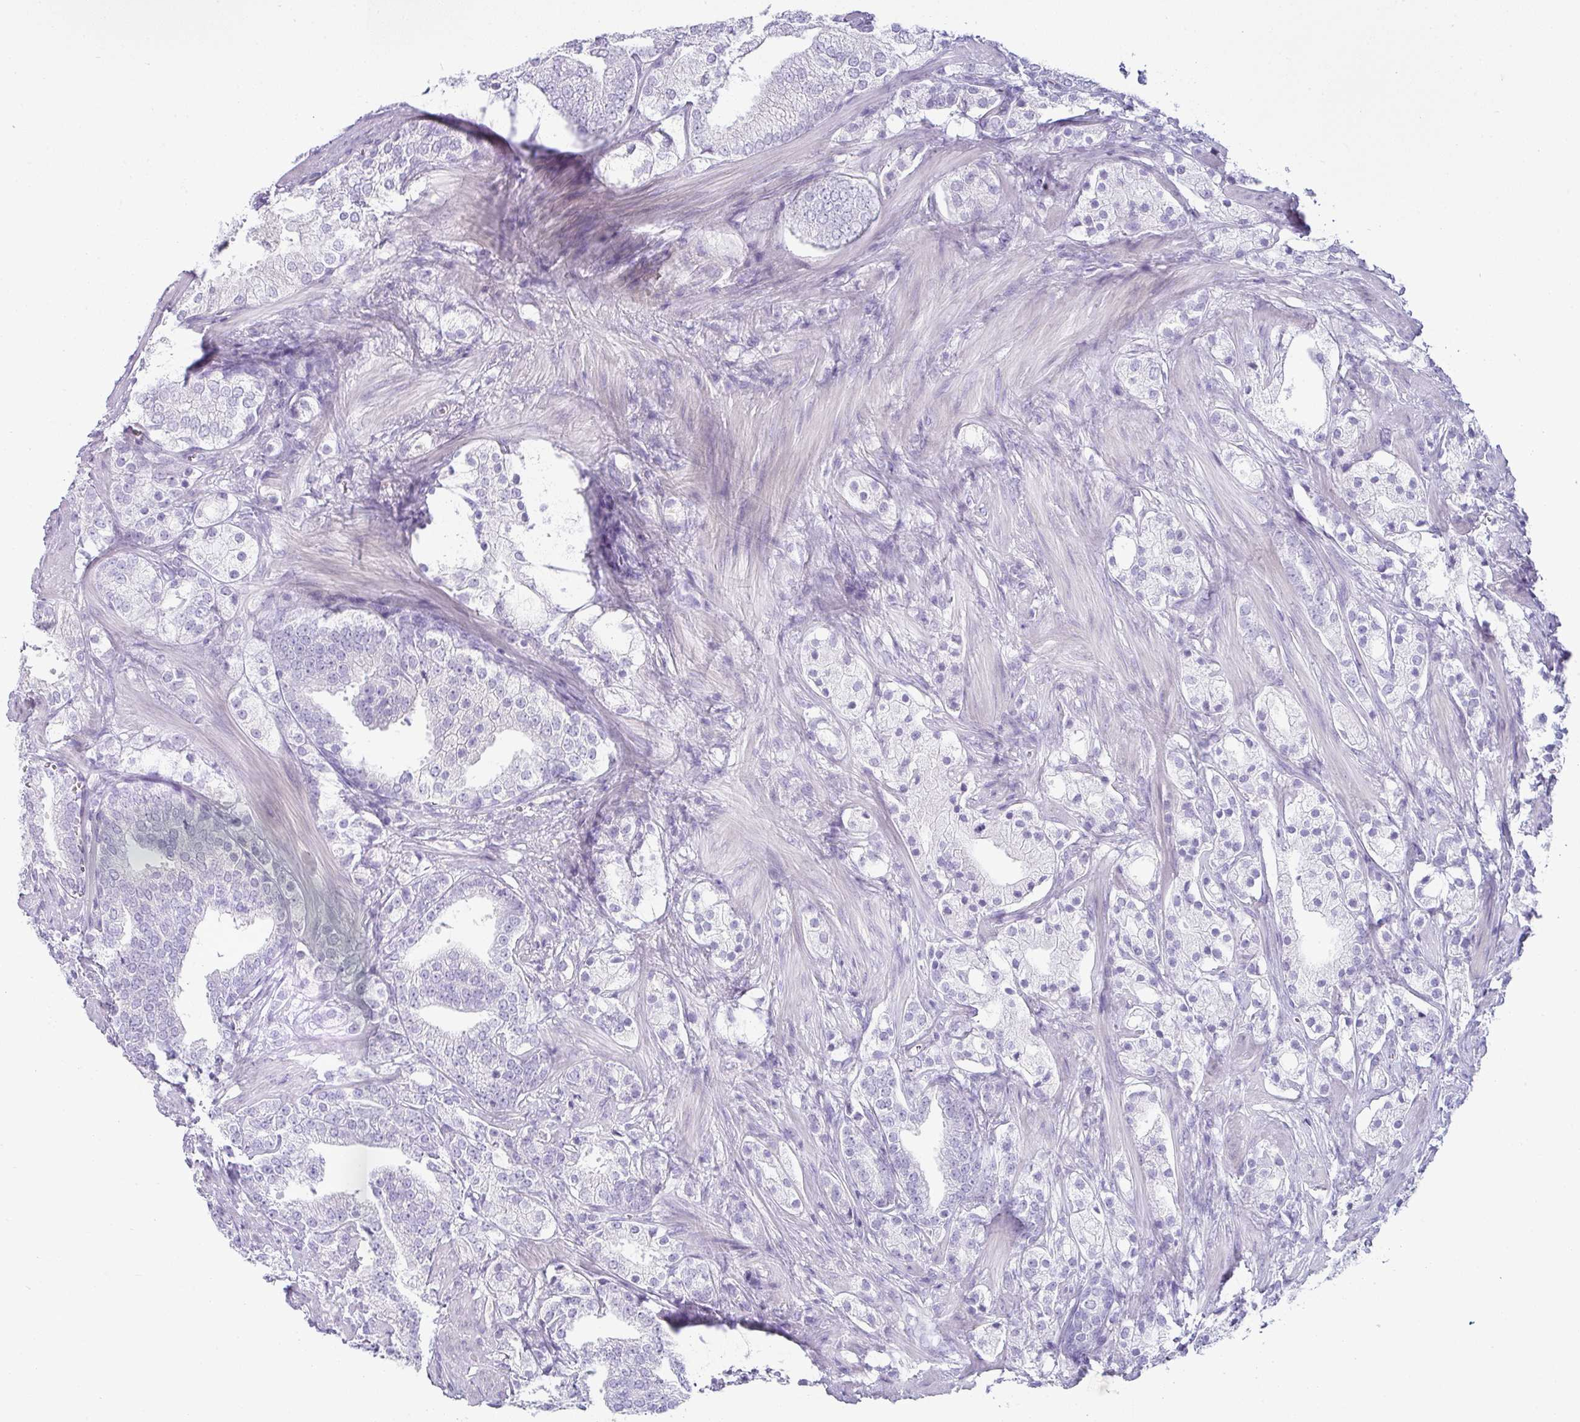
{"staining": {"intensity": "negative", "quantity": "none", "location": "none"}, "tissue": "prostate cancer", "cell_type": "Tumor cells", "image_type": "cancer", "snomed": [{"axis": "morphology", "description": "Adenocarcinoma, High grade"}, {"axis": "topography", "description": "Prostate"}], "caption": "There is no significant positivity in tumor cells of prostate cancer (high-grade adenocarcinoma).", "gene": "VCY1B", "patient": {"sex": "male", "age": 50}}